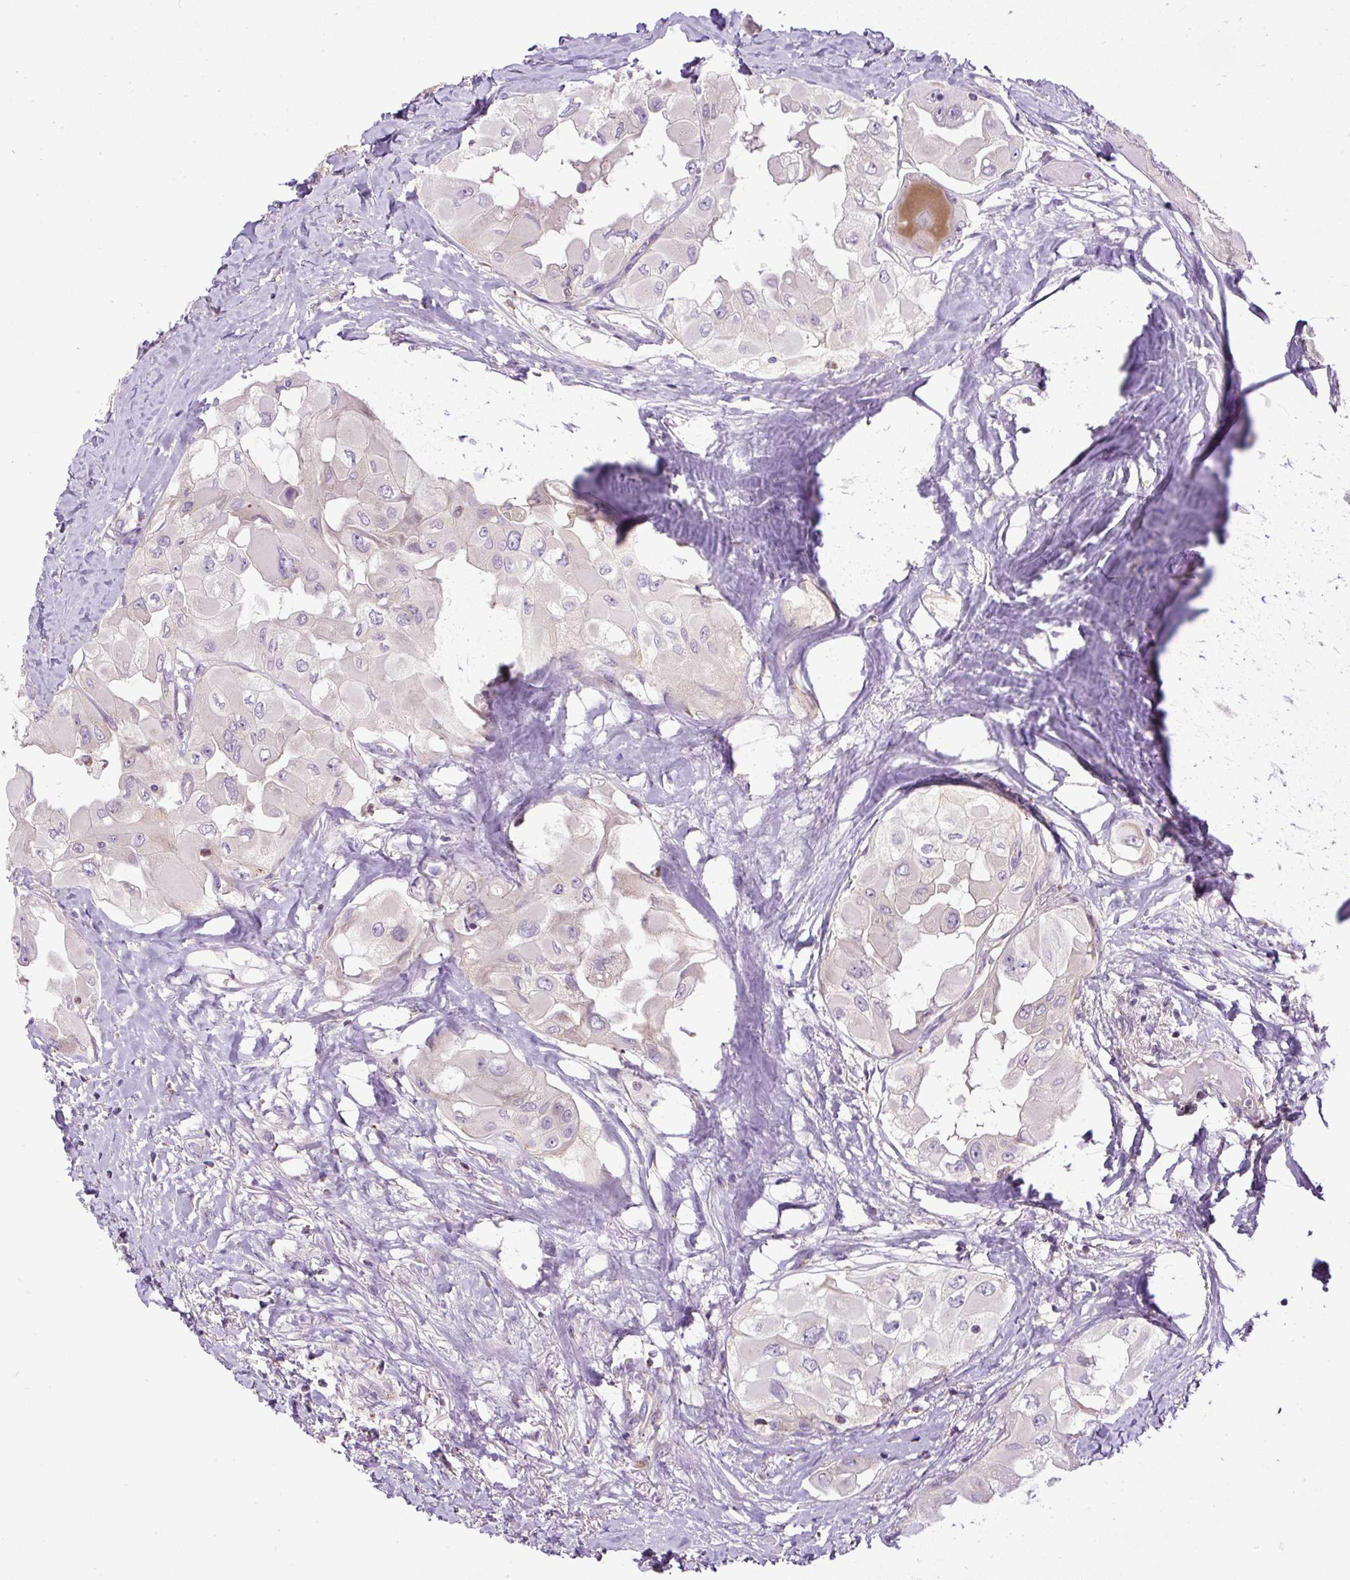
{"staining": {"intensity": "negative", "quantity": "none", "location": "none"}, "tissue": "thyroid cancer", "cell_type": "Tumor cells", "image_type": "cancer", "snomed": [{"axis": "morphology", "description": "Normal tissue, NOS"}, {"axis": "morphology", "description": "Papillary adenocarcinoma, NOS"}, {"axis": "topography", "description": "Thyroid gland"}], "caption": "Immunohistochemistry histopathology image of neoplastic tissue: thyroid cancer (papillary adenocarcinoma) stained with DAB (3,3'-diaminobenzidine) shows no significant protein positivity in tumor cells. Nuclei are stained in blue.", "gene": "ZNF547", "patient": {"sex": "female", "age": 59}}